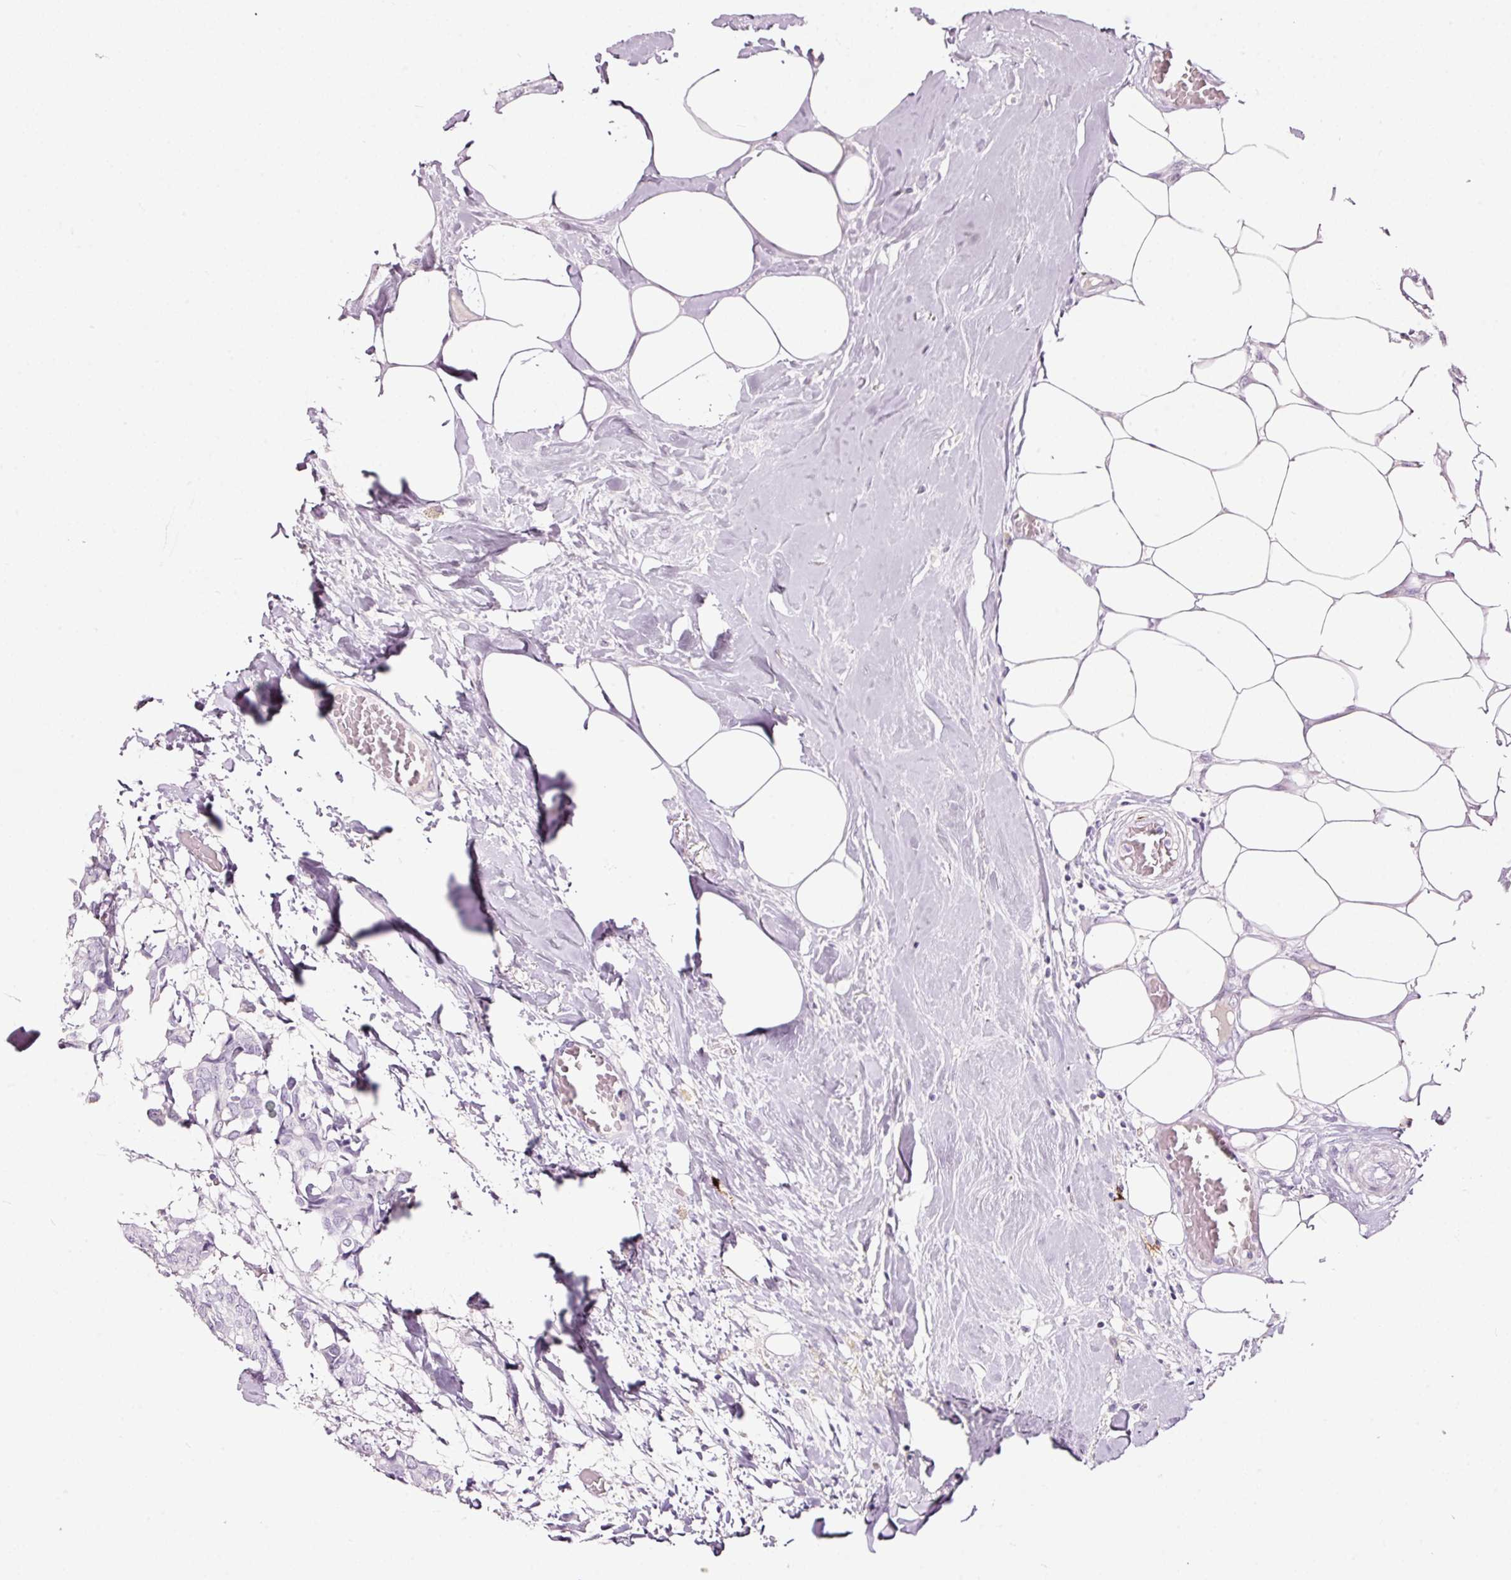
{"staining": {"intensity": "negative", "quantity": "none", "location": "none"}, "tissue": "breast cancer", "cell_type": "Tumor cells", "image_type": "cancer", "snomed": [{"axis": "morphology", "description": "Duct carcinoma"}, {"axis": "topography", "description": "Breast"}], "caption": "Histopathology image shows no protein expression in tumor cells of breast cancer tissue.", "gene": "LAMP3", "patient": {"sex": "female", "age": 75}}